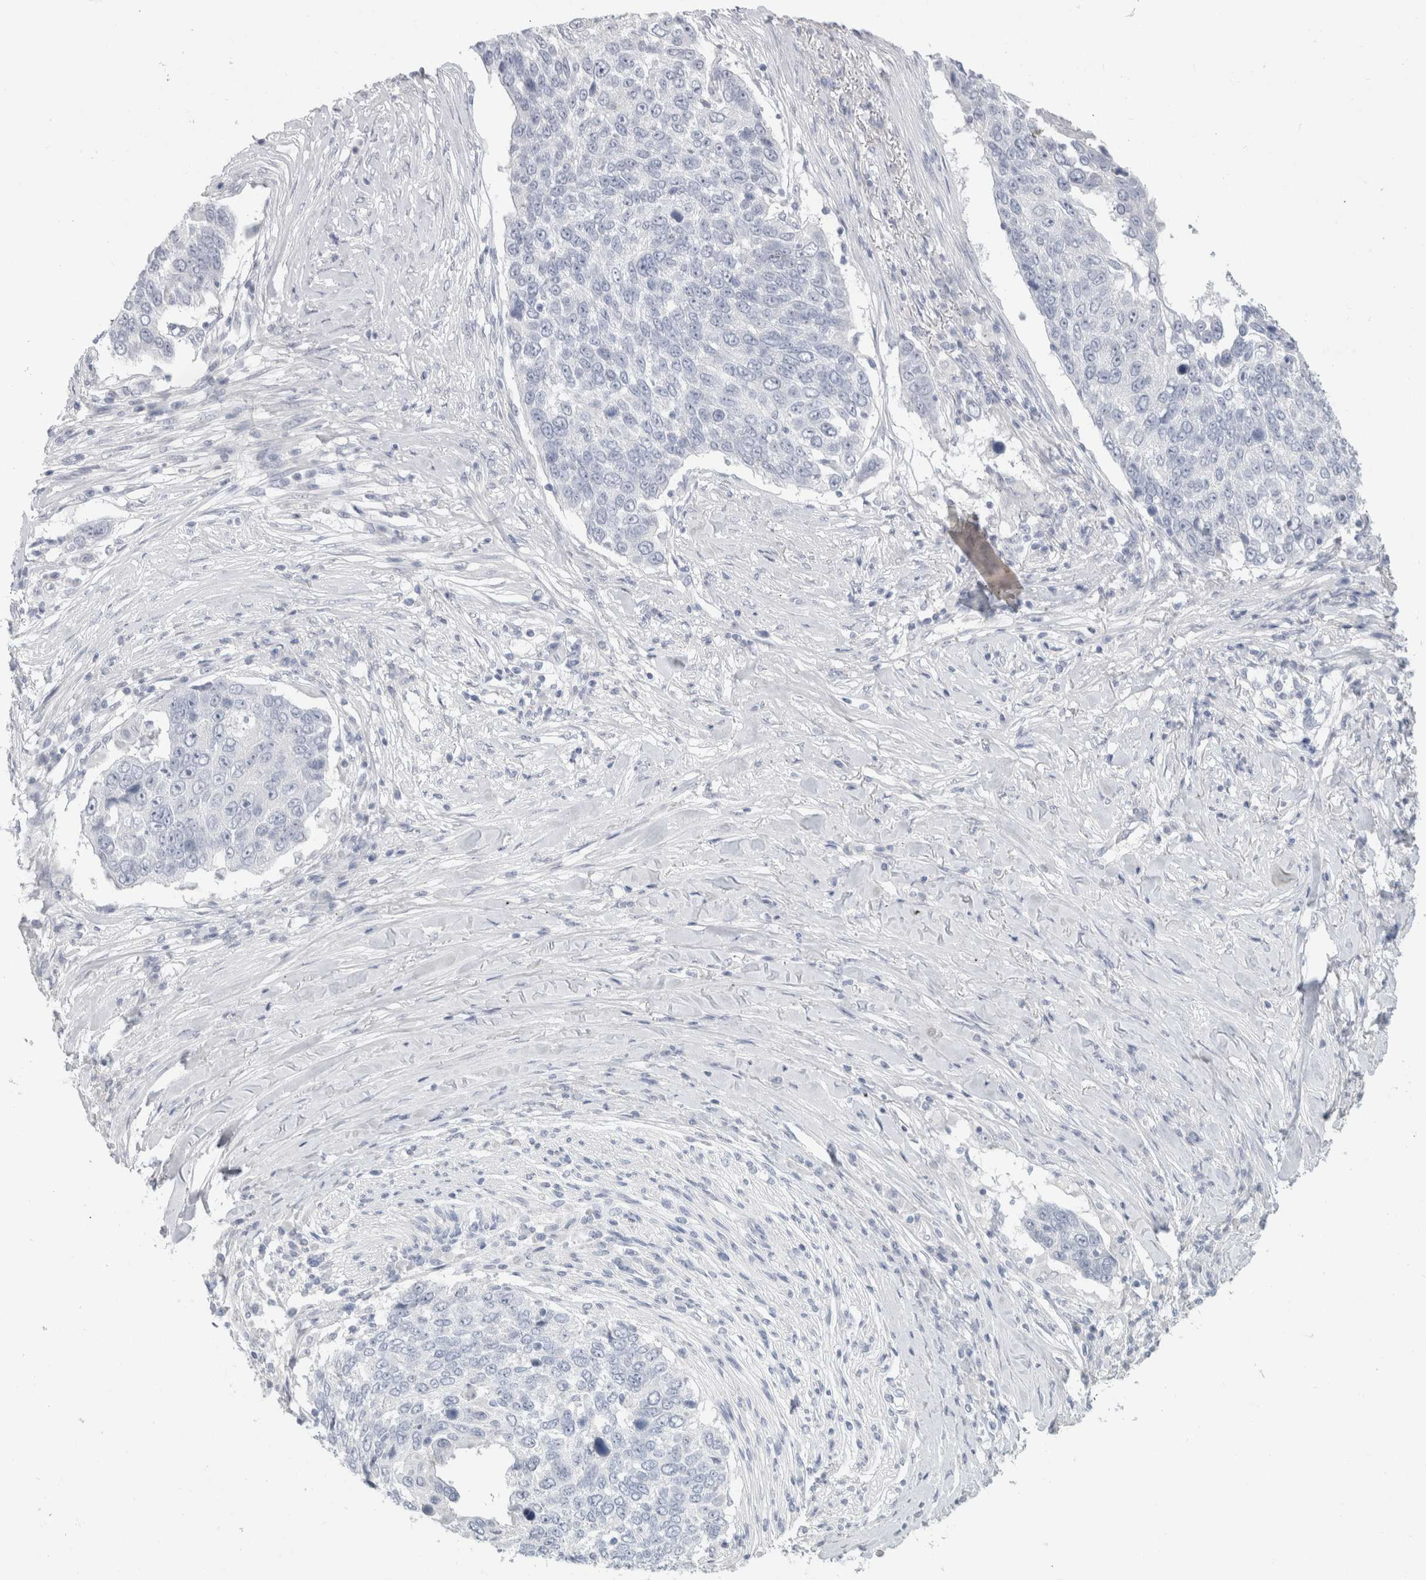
{"staining": {"intensity": "negative", "quantity": "none", "location": "none"}, "tissue": "lung cancer", "cell_type": "Tumor cells", "image_type": "cancer", "snomed": [{"axis": "morphology", "description": "Squamous cell carcinoma, NOS"}, {"axis": "topography", "description": "Lung"}], "caption": "Human lung cancer stained for a protein using immunohistochemistry (IHC) displays no expression in tumor cells.", "gene": "SLC6A1", "patient": {"sex": "male", "age": 66}}